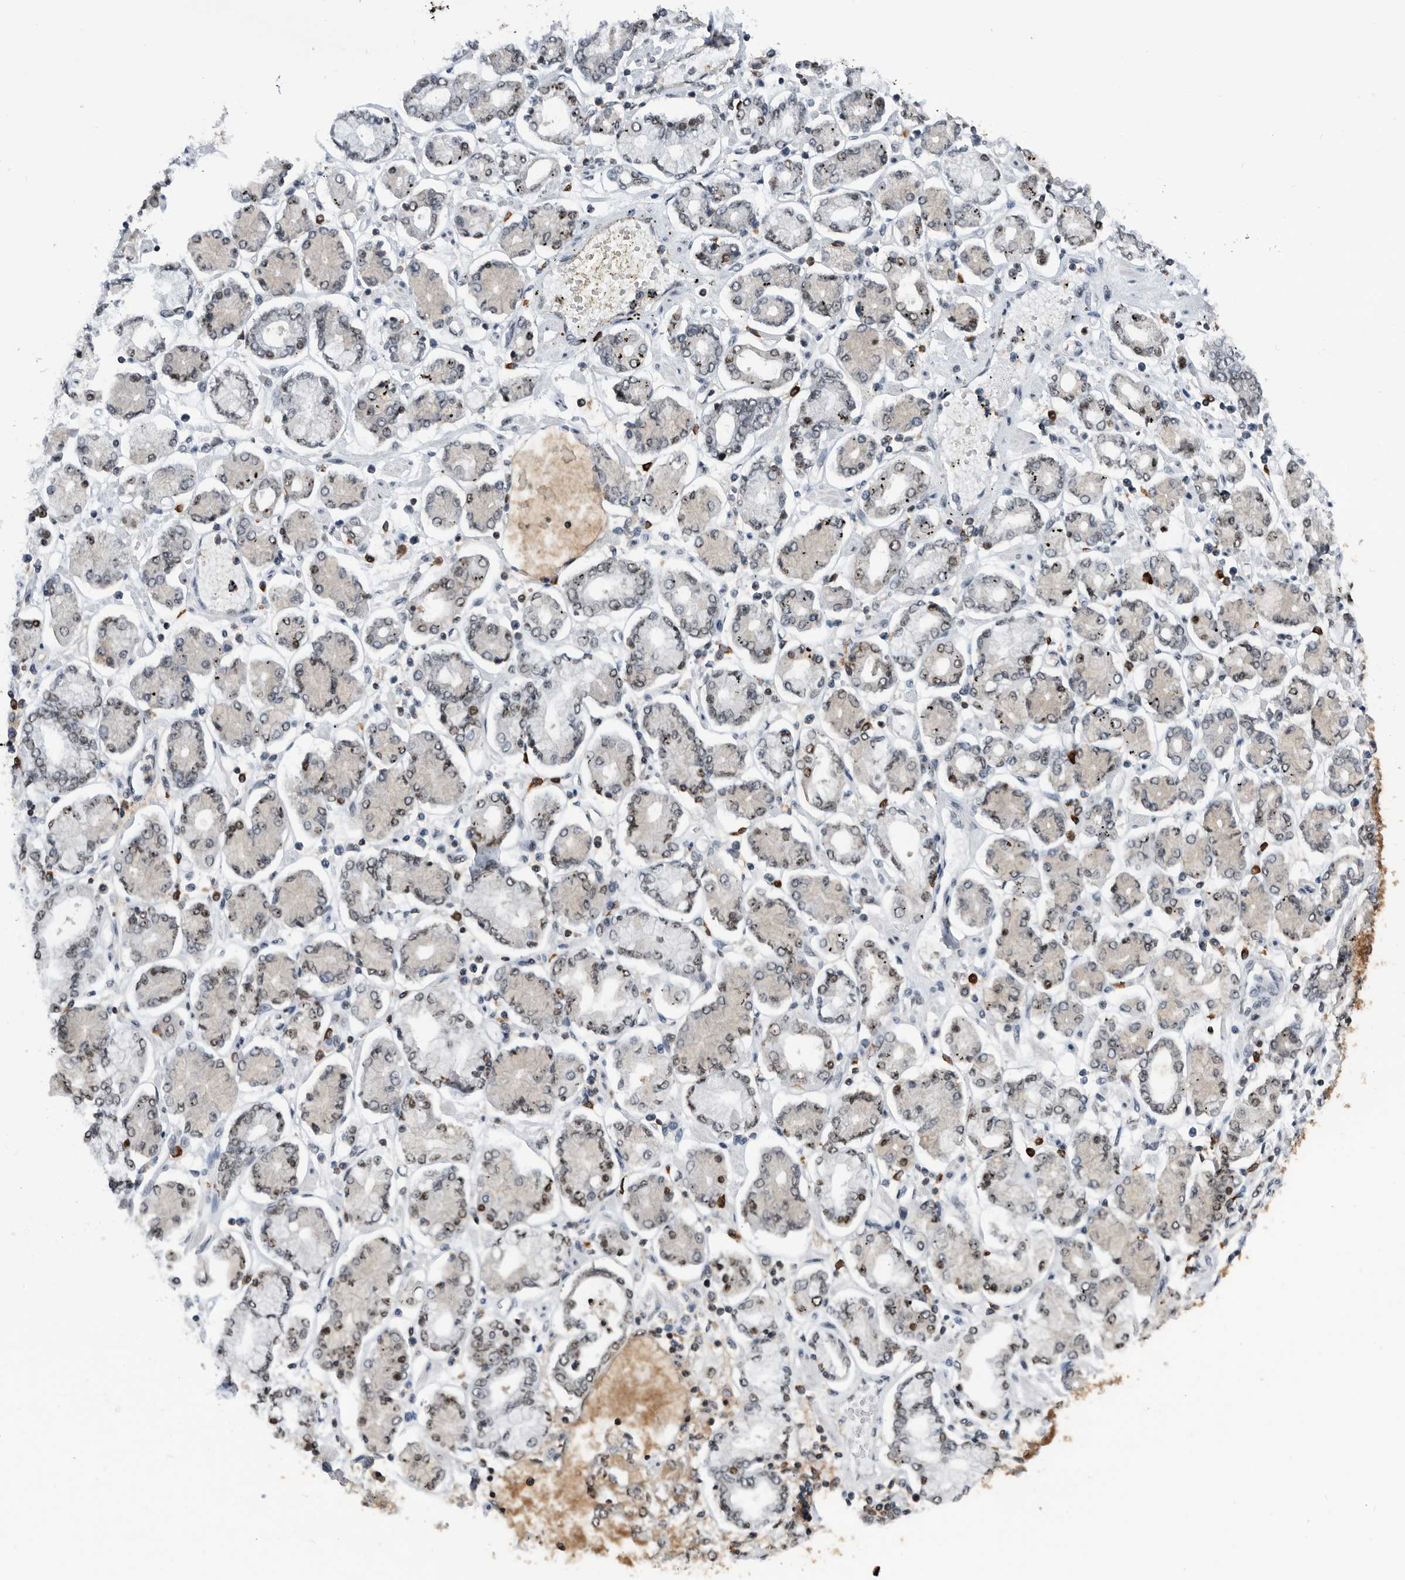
{"staining": {"intensity": "moderate", "quantity": "<25%", "location": "nuclear"}, "tissue": "stomach cancer", "cell_type": "Tumor cells", "image_type": "cancer", "snomed": [{"axis": "morphology", "description": "Adenocarcinoma, NOS"}, {"axis": "topography", "description": "Stomach"}], "caption": "Immunohistochemistry of stomach cancer displays low levels of moderate nuclear expression in about <25% of tumor cells.", "gene": "ZNF260", "patient": {"sex": "male", "age": 76}}